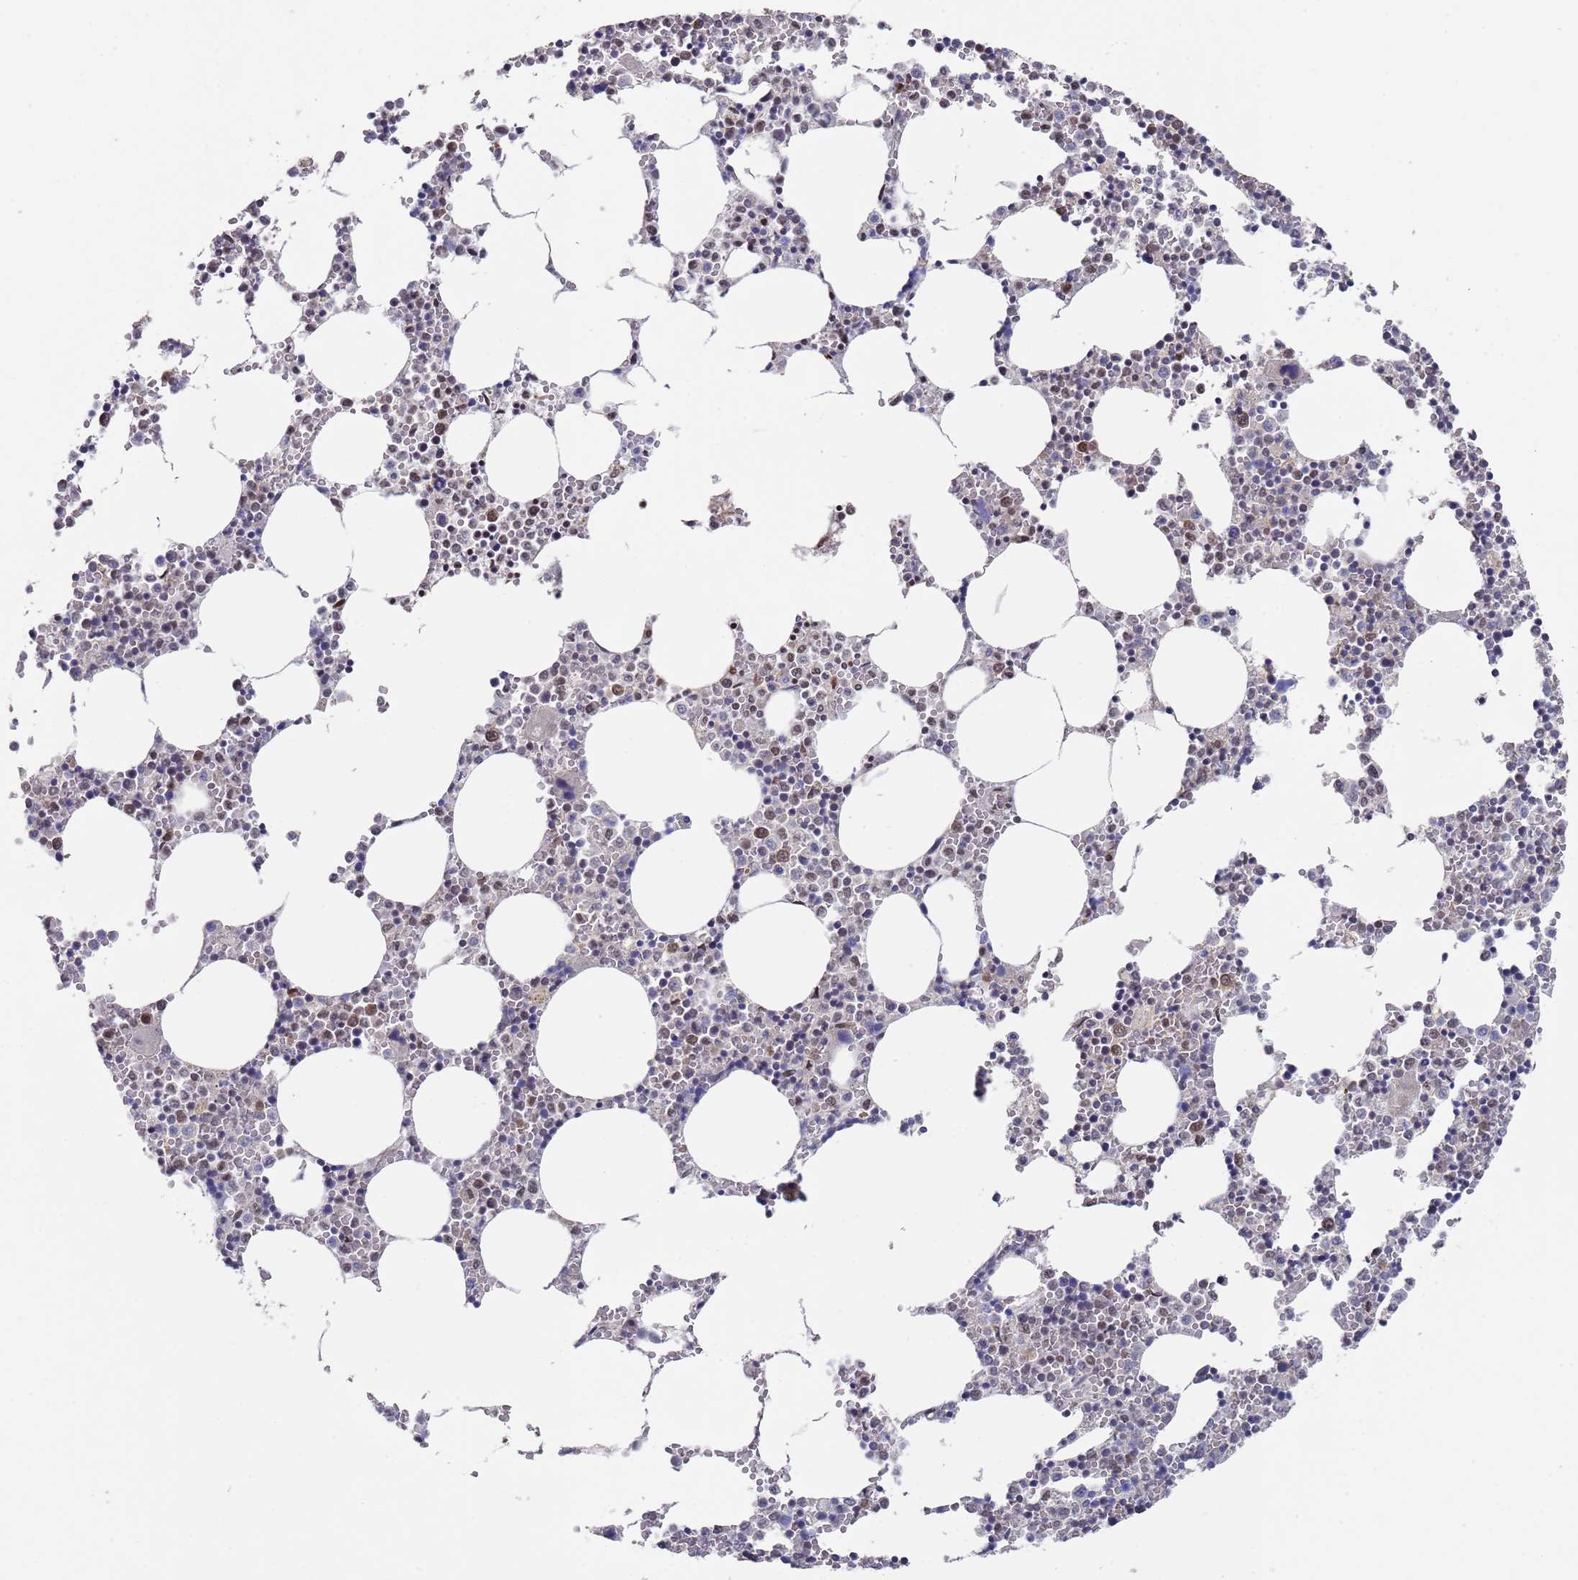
{"staining": {"intensity": "strong", "quantity": "<25%", "location": "nuclear"}, "tissue": "bone marrow", "cell_type": "Hematopoietic cells", "image_type": "normal", "snomed": [{"axis": "morphology", "description": "Normal tissue, NOS"}, {"axis": "topography", "description": "Bone marrow"}], "caption": "This is an image of immunohistochemistry (IHC) staining of unremarkable bone marrow, which shows strong expression in the nuclear of hematopoietic cells.", "gene": "COPS6", "patient": {"sex": "female", "age": 64}}